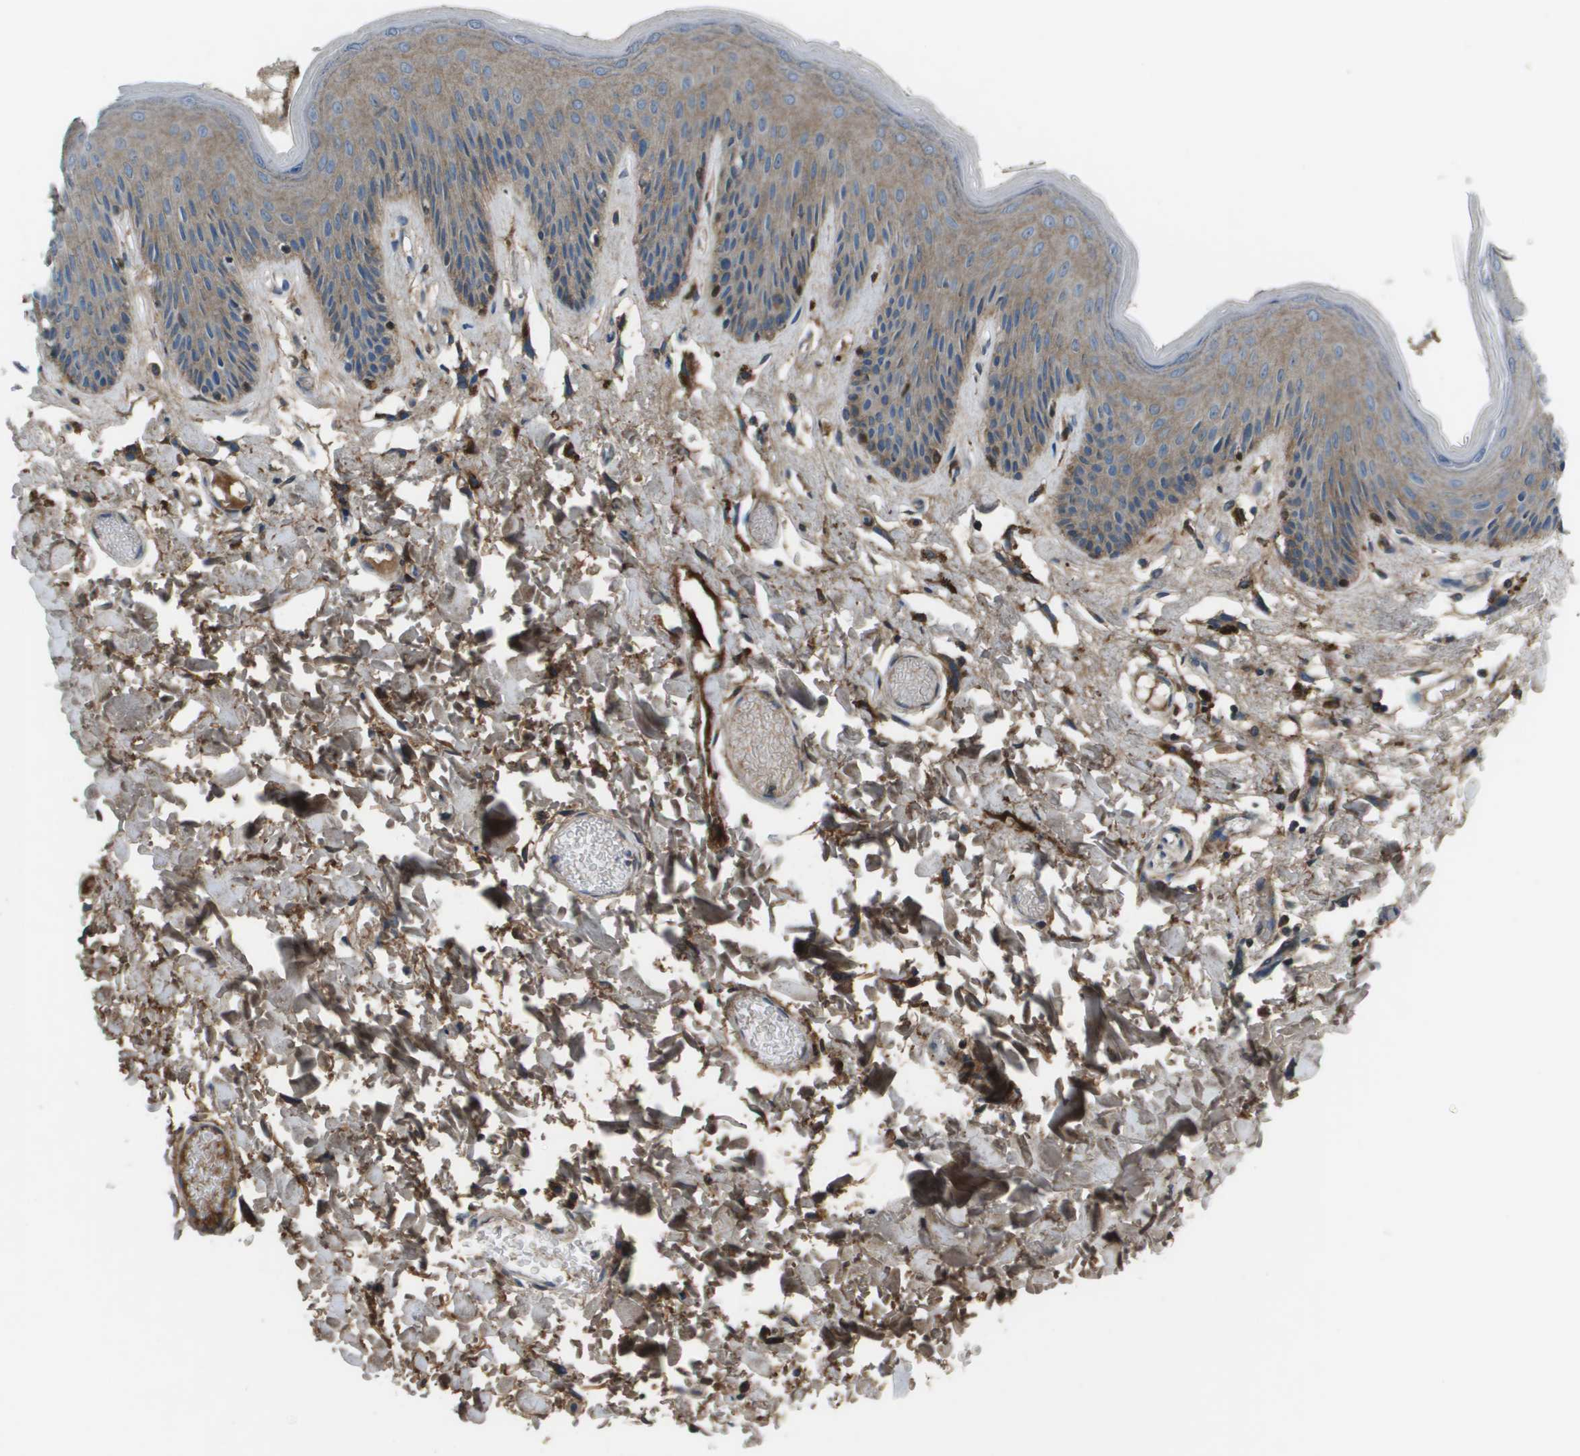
{"staining": {"intensity": "weak", "quantity": "25%-75%", "location": "cytoplasmic/membranous"}, "tissue": "skin", "cell_type": "Epidermal cells", "image_type": "normal", "snomed": [{"axis": "morphology", "description": "Normal tissue, NOS"}, {"axis": "topography", "description": "Vulva"}], "caption": "A brown stain highlights weak cytoplasmic/membranous staining of a protein in epidermal cells of benign skin. (DAB (3,3'-diaminobenzidine) IHC with brightfield microscopy, high magnification).", "gene": "PCOLCE", "patient": {"sex": "female", "age": 73}}